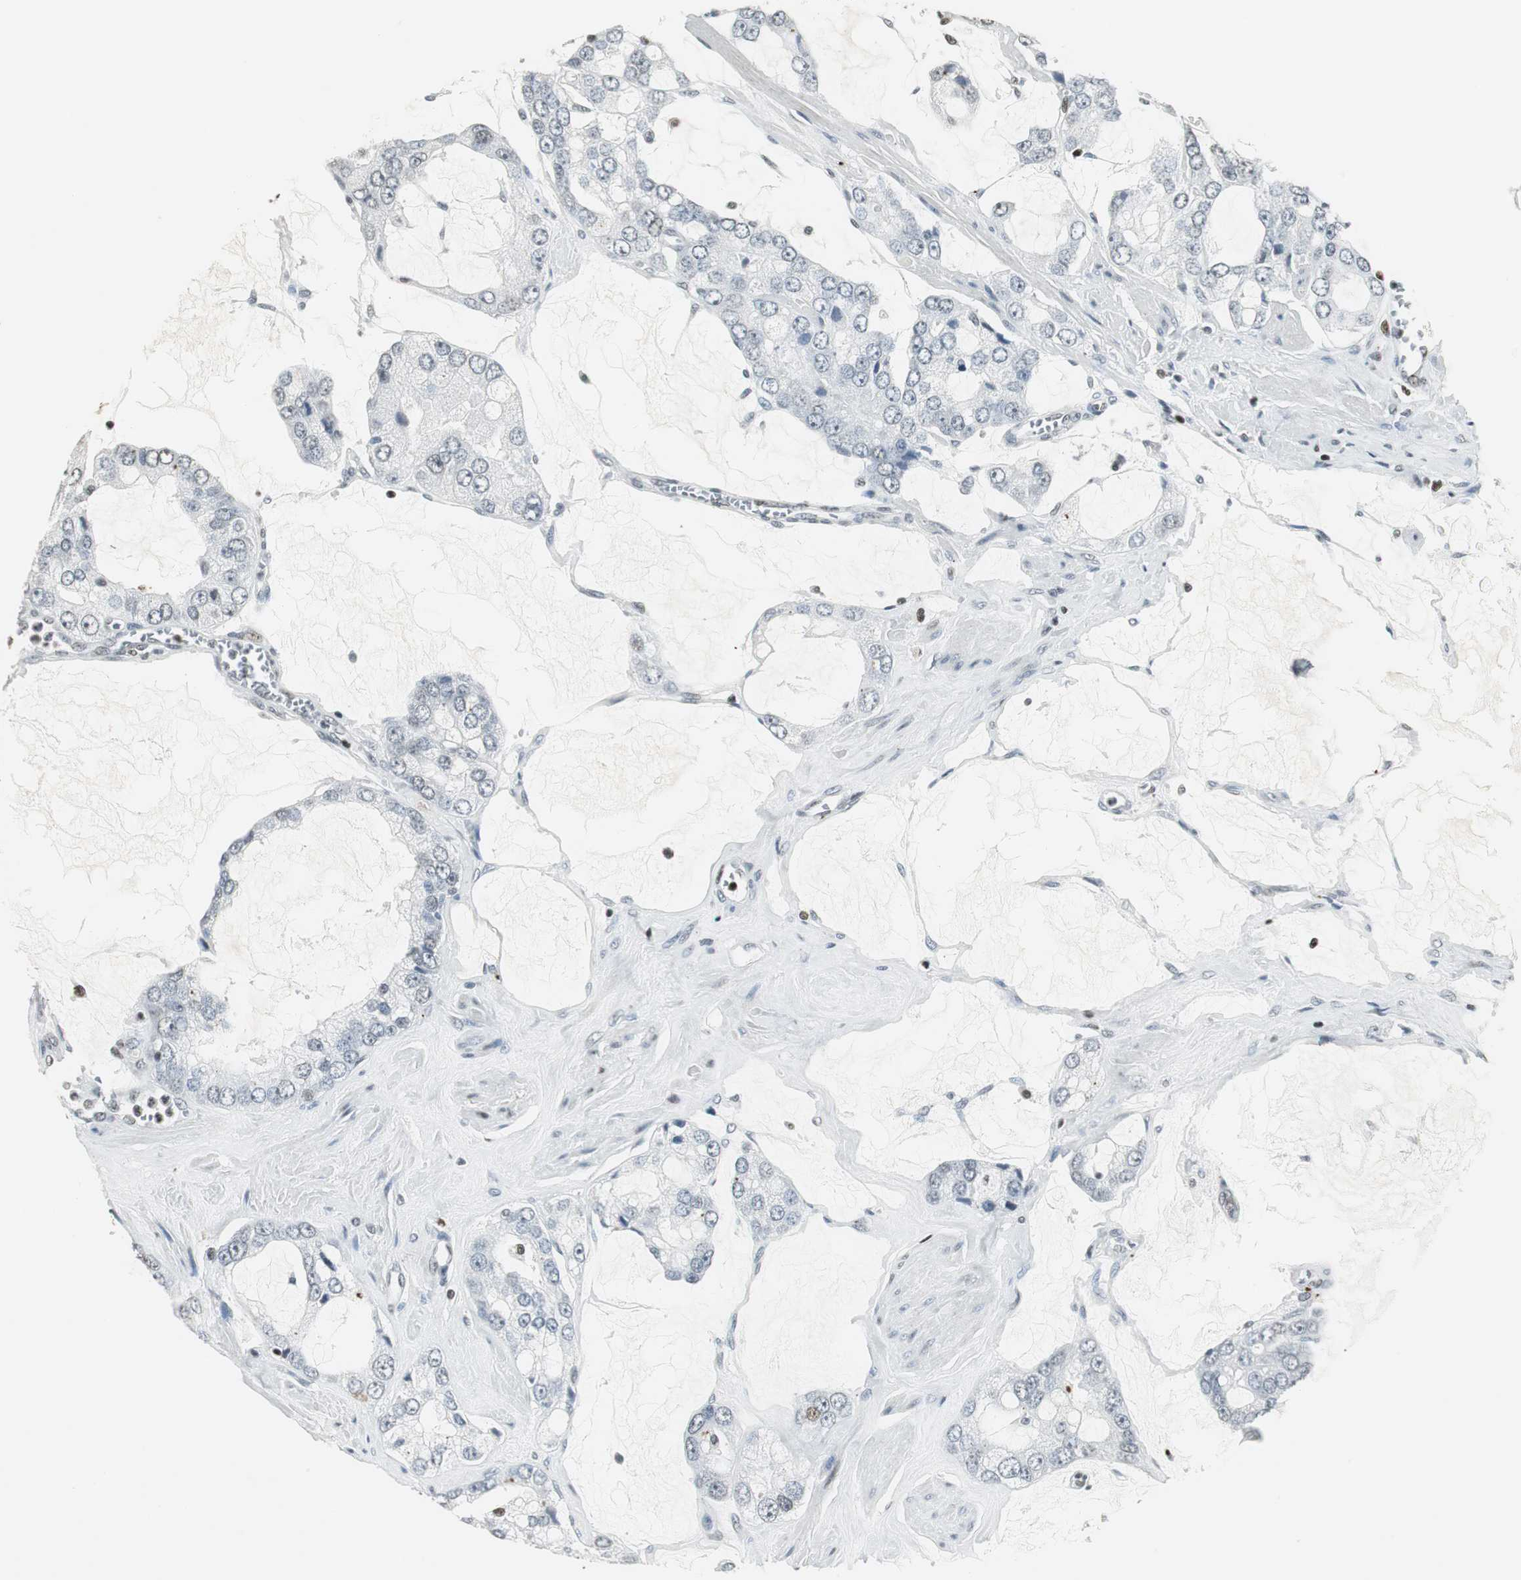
{"staining": {"intensity": "weak", "quantity": "<25%", "location": "nuclear"}, "tissue": "prostate cancer", "cell_type": "Tumor cells", "image_type": "cancer", "snomed": [{"axis": "morphology", "description": "Adenocarcinoma, High grade"}, {"axis": "topography", "description": "Prostate"}], "caption": "Human prostate high-grade adenocarcinoma stained for a protein using immunohistochemistry shows no expression in tumor cells.", "gene": "RBBP4", "patient": {"sex": "male", "age": 67}}